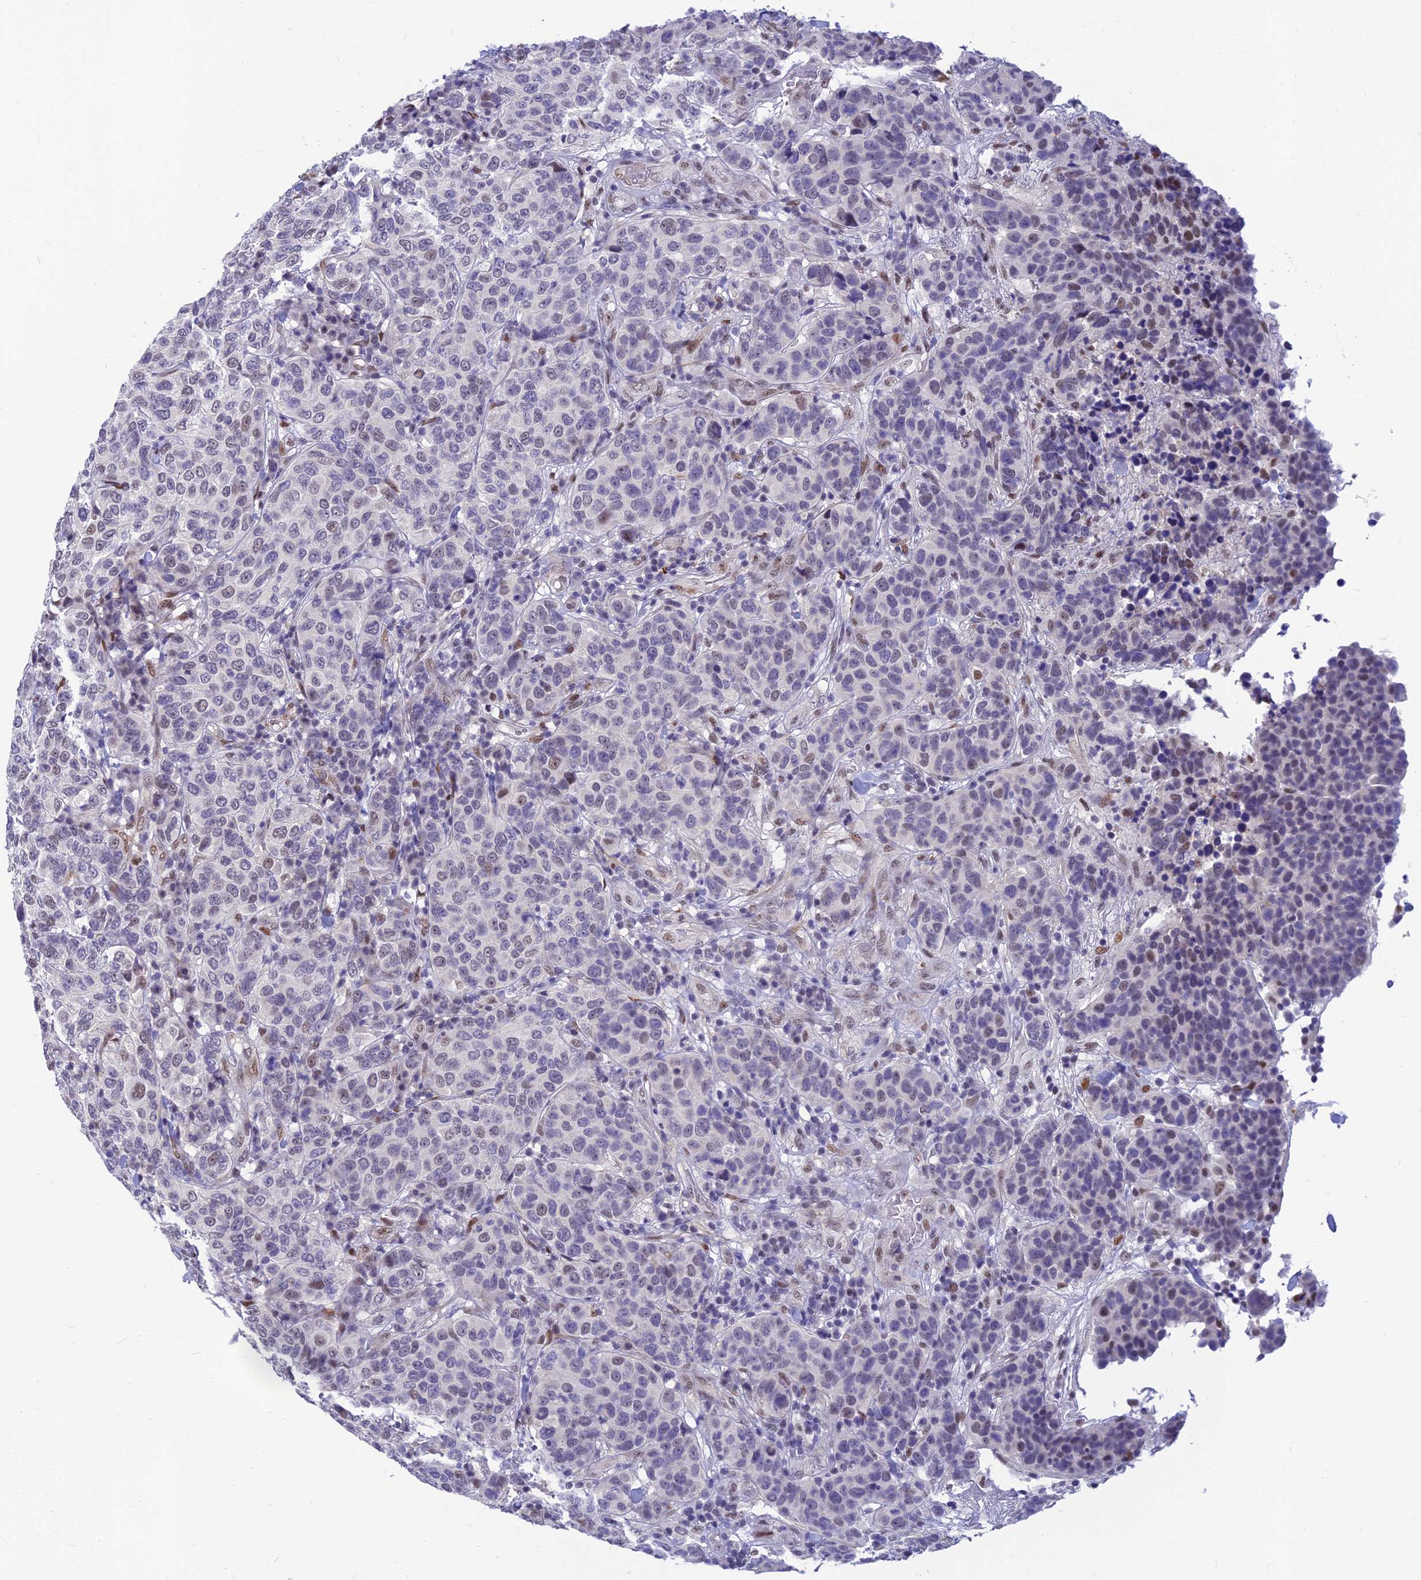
{"staining": {"intensity": "negative", "quantity": "none", "location": "none"}, "tissue": "breast cancer", "cell_type": "Tumor cells", "image_type": "cancer", "snomed": [{"axis": "morphology", "description": "Duct carcinoma"}, {"axis": "topography", "description": "Breast"}], "caption": "Human breast cancer stained for a protein using immunohistochemistry (IHC) shows no positivity in tumor cells.", "gene": "CLK4", "patient": {"sex": "female", "age": 55}}